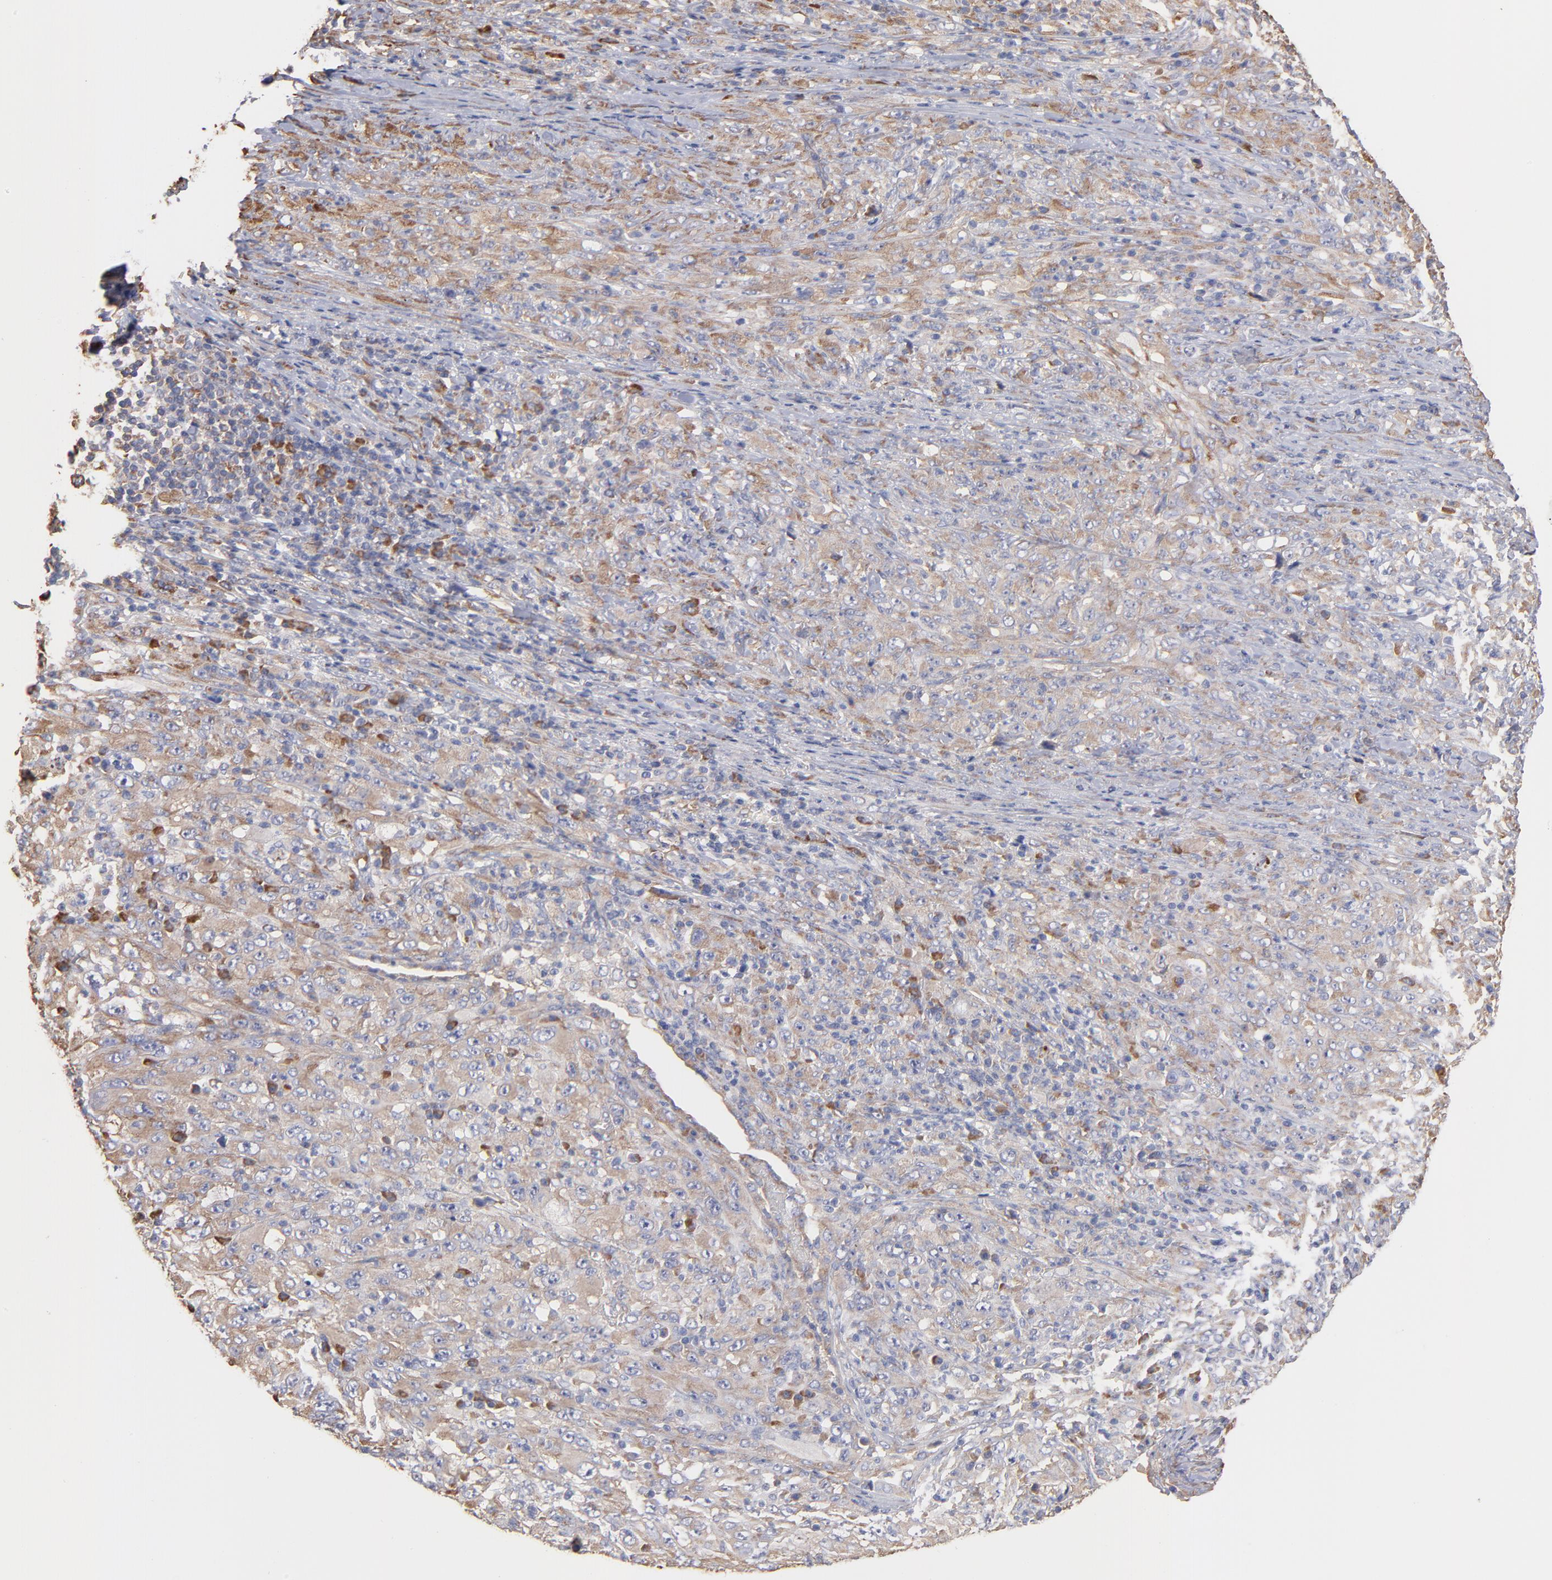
{"staining": {"intensity": "weak", "quantity": "25%-75%", "location": "cytoplasmic/membranous"}, "tissue": "melanoma", "cell_type": "Tumor cells", "image_type": "cancer", "snomed": [{"axis": "morphology", "description": "Malignant melanoma, Metastatic site"}, {"axis": "topography", "description": "Skin"}], "caption": "This is an image of IHC staining of melanoma, which shows weak staining in the cytoplasmic/membranous of tumor cells.", "gene": "RPL9", "patient": {"sex": "female", "age": 56}}